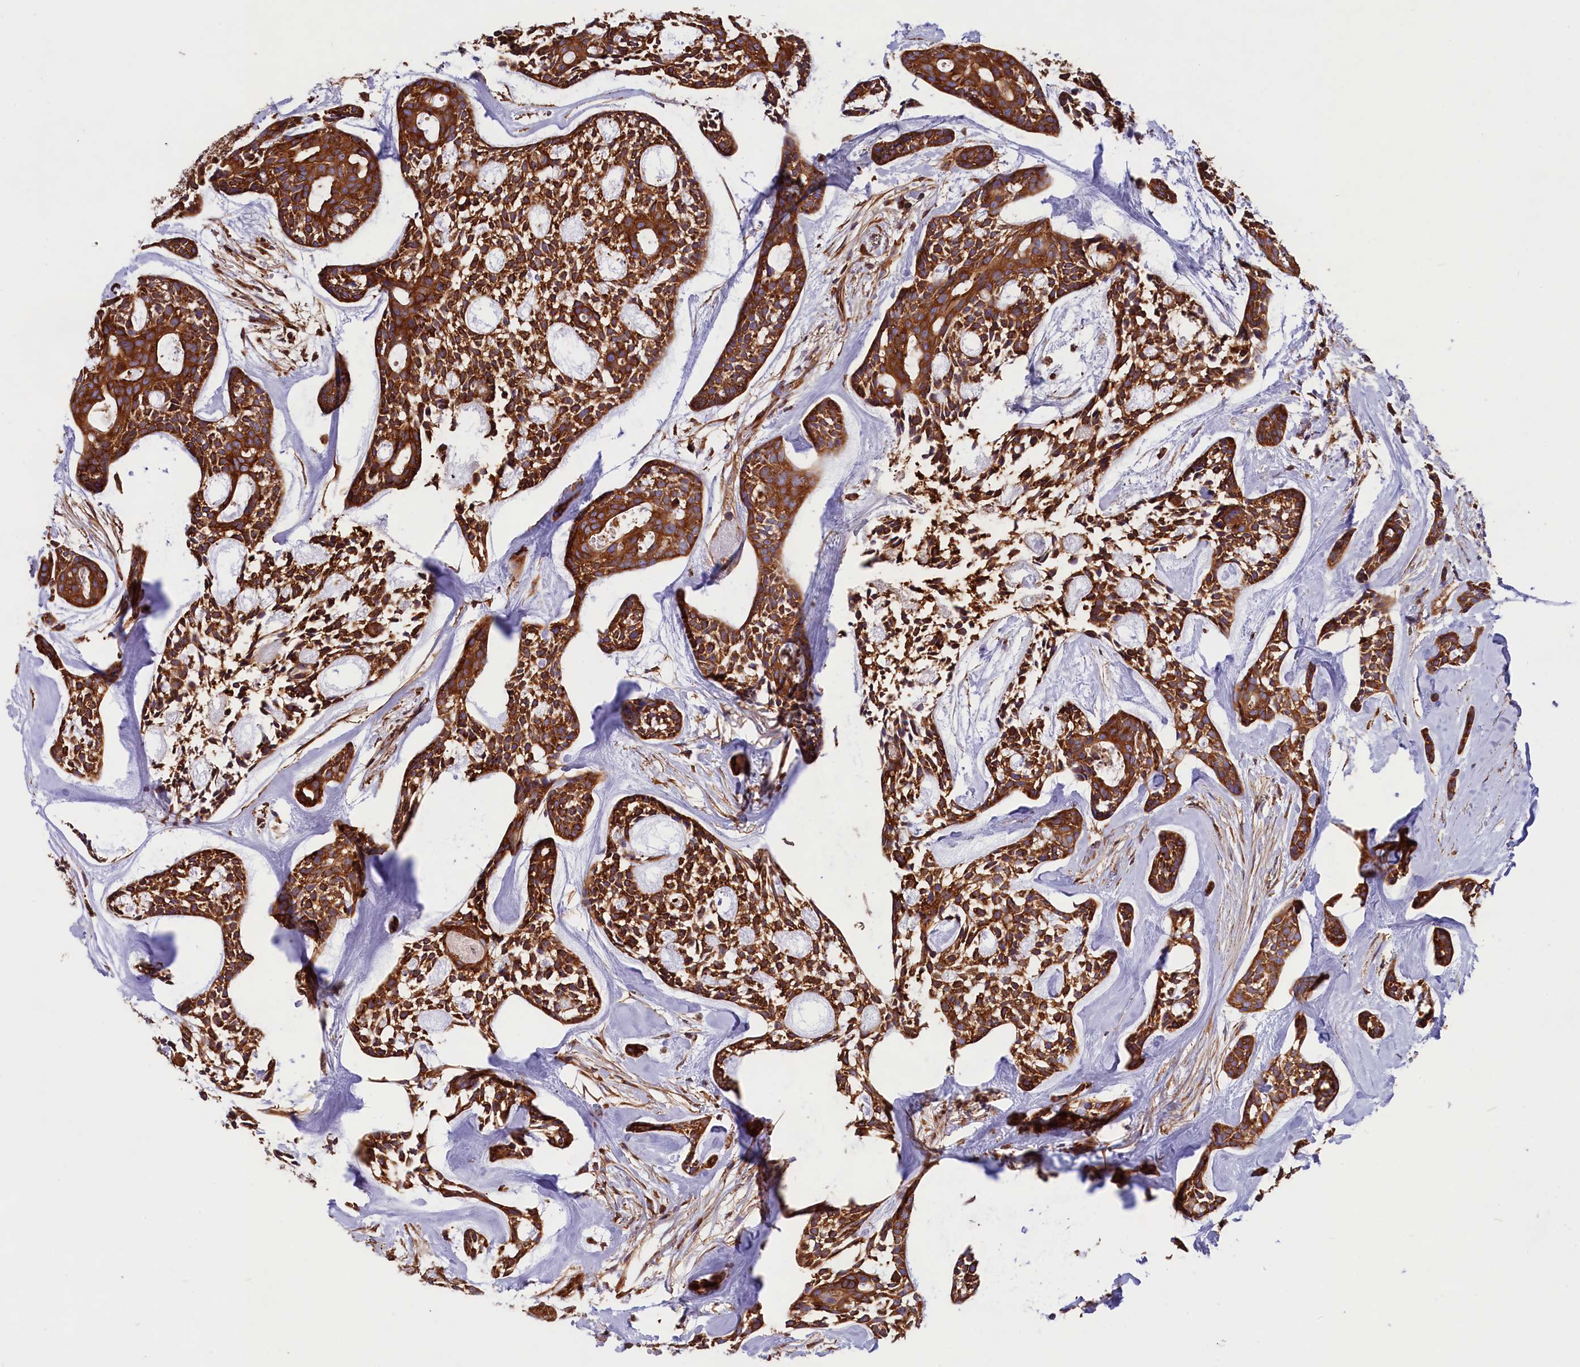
{"staining": {"intensity": "strong", "quantity": ">75%", "location": "cytoplasmic/membranous"}, "tissue": "head and neck cancer", "cell_type": "Tumor cells", "image_type": "cancer", "snomed": [{"axis": "morphology", "description": "Adenocarcinoma, NOS"}, {"axis": "topography", "description": "Subcutis"}, {"axis": "topography", "description": "Head-Neck"}], "caption": "Strong cytoplasmic/membranous staining for a protein is seen in about >75% of tumor cells of head and neck cancer (adenocarcinoma) using immunohistochemistry.", "gene": "GYS1", "patient": {"sex": "female", "age": 73}}